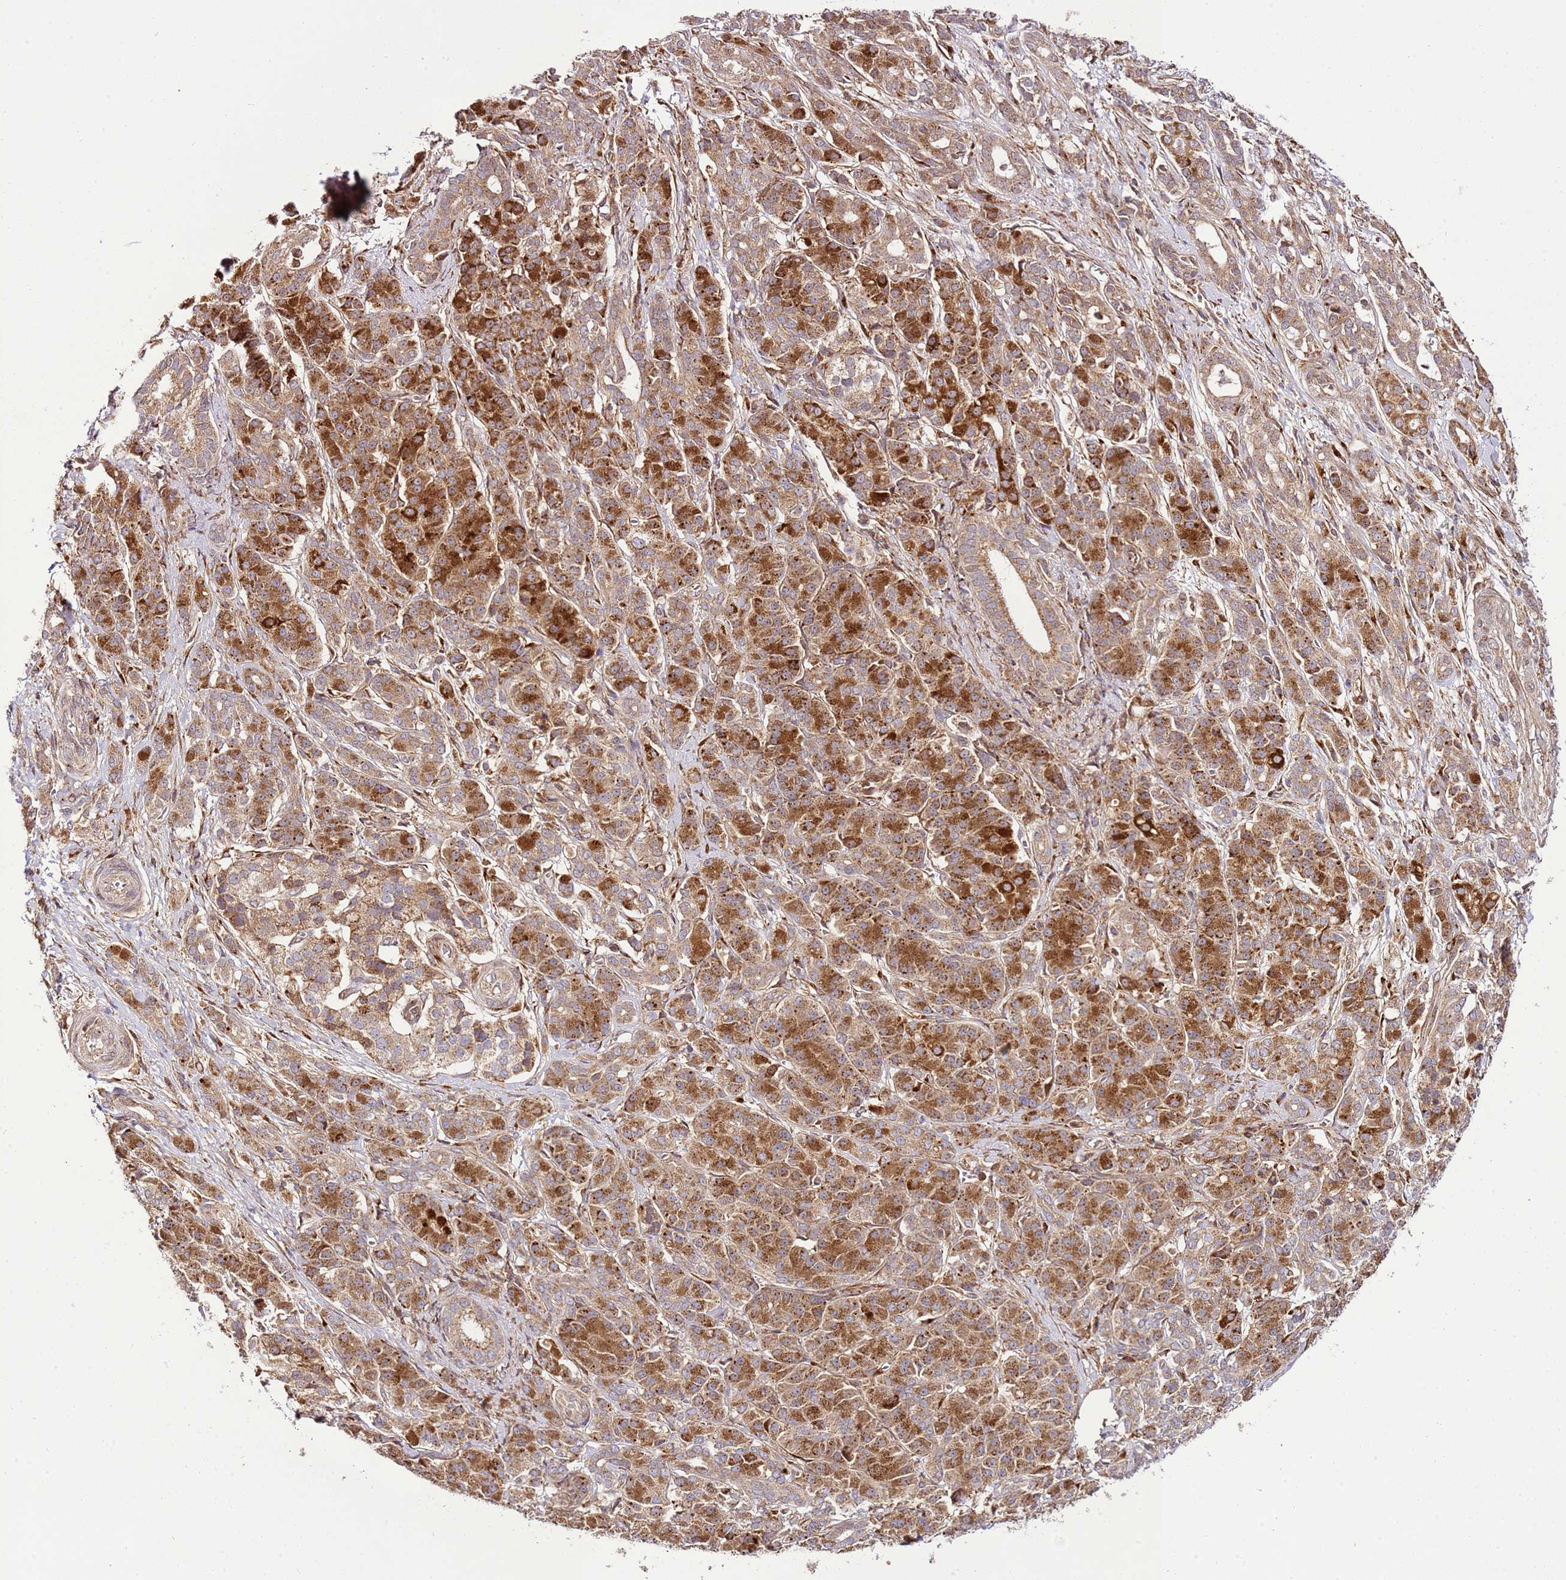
{"staining": {"intensity": "strong", "quantity": ">75%", "location": "cytoplasmic/membranous"}, "tissue": "pancreatic cancer", "cell_type": "Tumor cells", "image_type": "cancer", "snomed": [{"axis": "morphology", "description": "Adenocarcinoma, NOS"}, {"axis": "topography", "description": "Pancreas"}], "caption": "A brown stain labels strong cytoplasmic/membranous positivity of a protein in pancreatic cancer (adenocarcinoma) tumor cells.", "gene": "RASA3", "patient": {"sex": "male", "age": 57}}